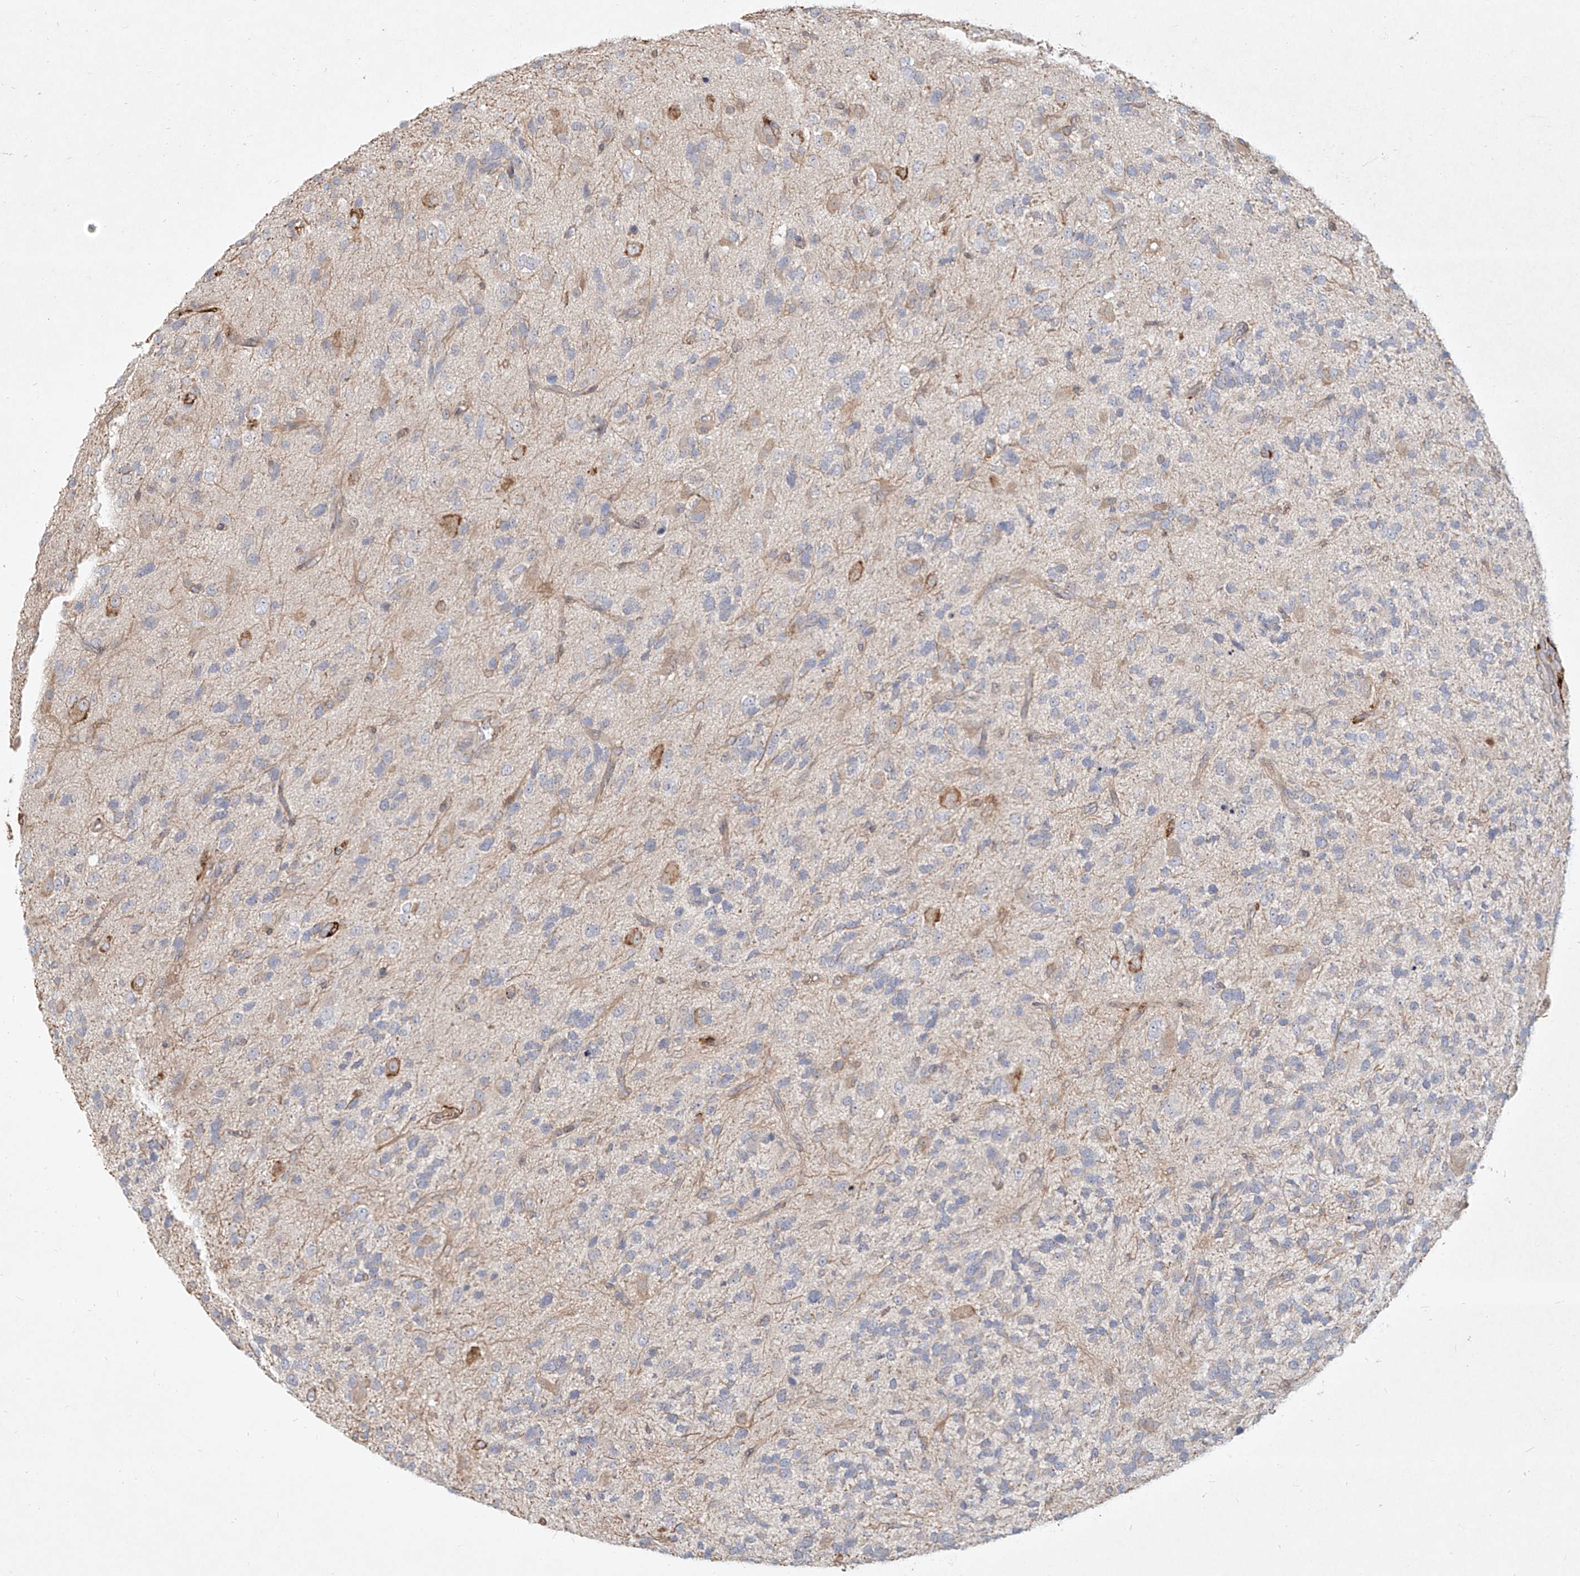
{"staining": {"intensity": "negative", "quantity": "none", "location": "none"}, "tissue": "glioma", "cell_type": "Tumor cells", "image_type": "cancer", "snomed": [{"axis": "morphology", "description": "Glioma, malignant, High grade"}, {"axis": "topography", "description": "Brain"}], "caption": "High power microscopy micrograph of an IHC histopathology image of glioma, revealing no significant positivity in tumor cells.", "gene": "CD209", "patient": {"sex": "female", "age": 58}}